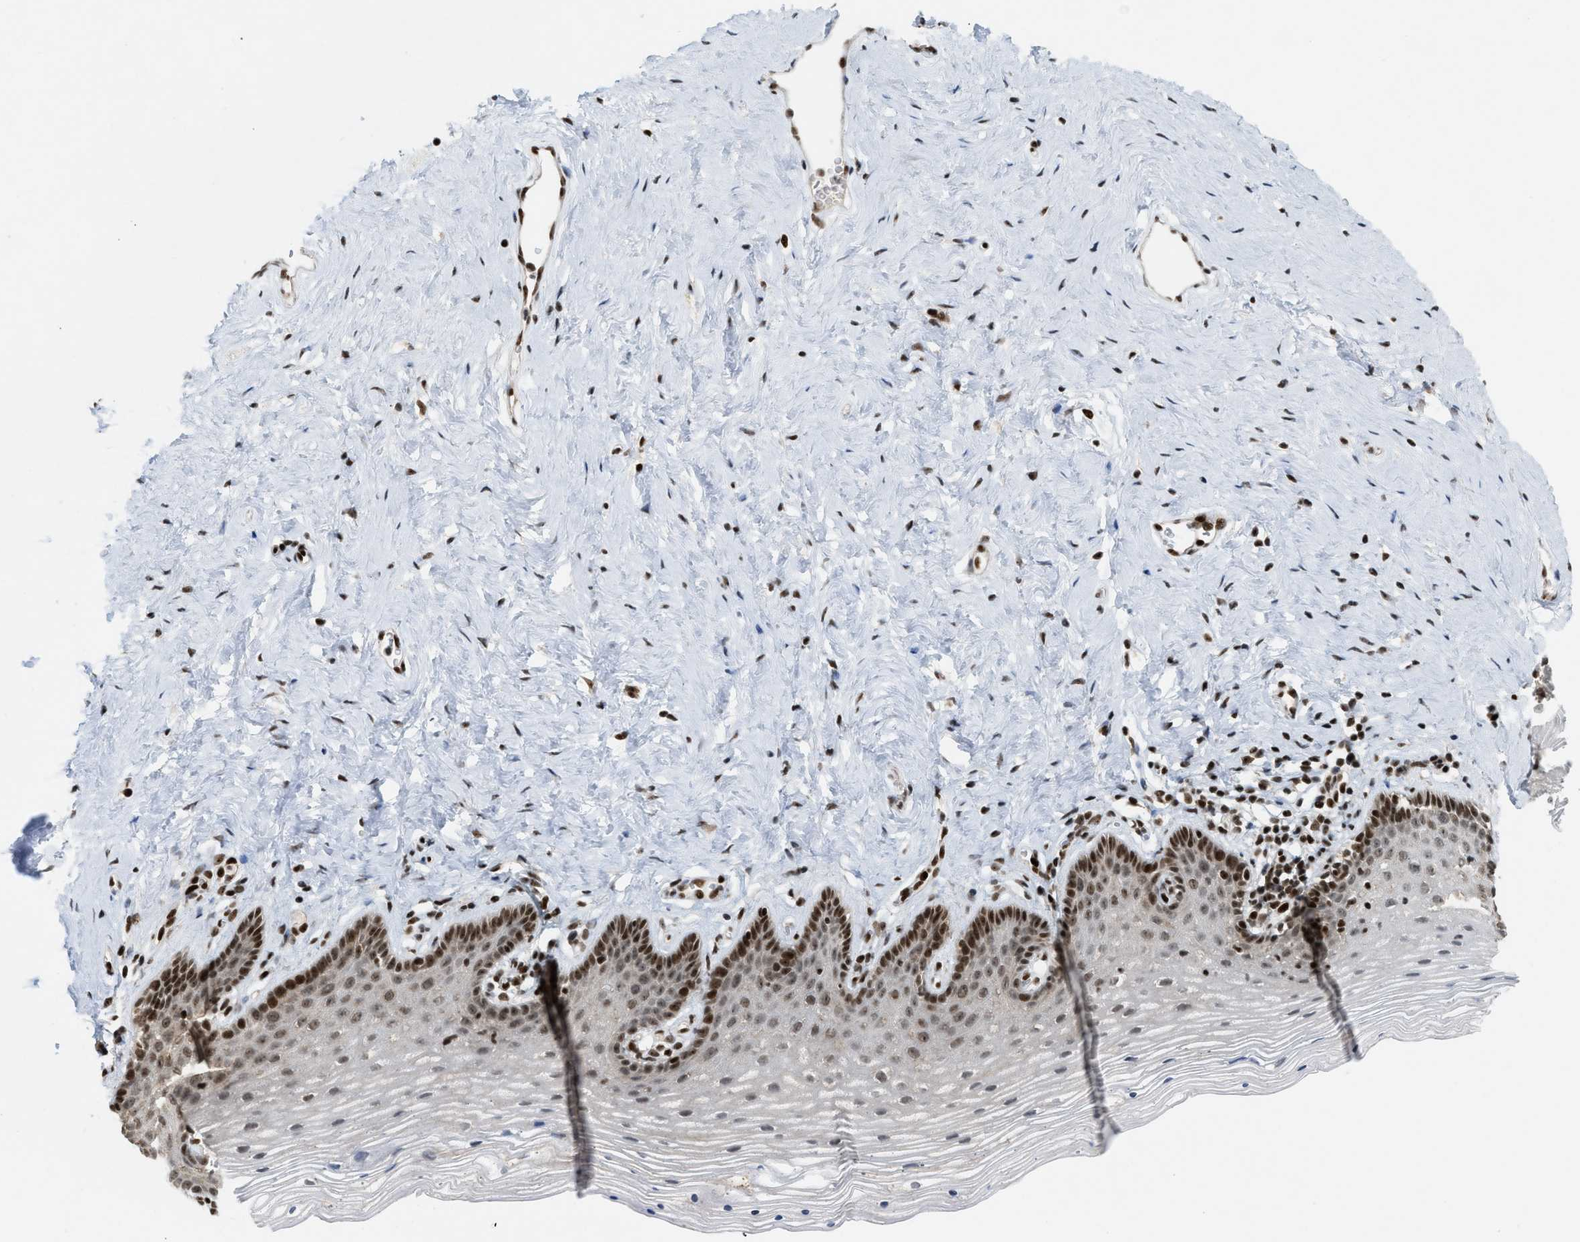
{"staining": {"intensity": "strong", "quantity": "<25%", "location": "nuclear"}, "tissue": "vagina", "cell_type": "Squamous epithelial cells", "image_type": "normal", "snomed": [{"axis": "morphology", "description": "Normal tissue, NOS"}, {"axis": "topography", "description": "Vagina"}], "caption": "Immunohistochemical staining of unremarkable vagina reveals strong nuclear protein positivity in about <25% of squamous epithelial cells. Using DAB (3,3'-diaminobenzidine) (brown) and hematoxylin (blue) stains, captured at high magnification using brightfield microscopy.", "gene": "ZNF22", "patient": {"sex": "female", "age": 32}}